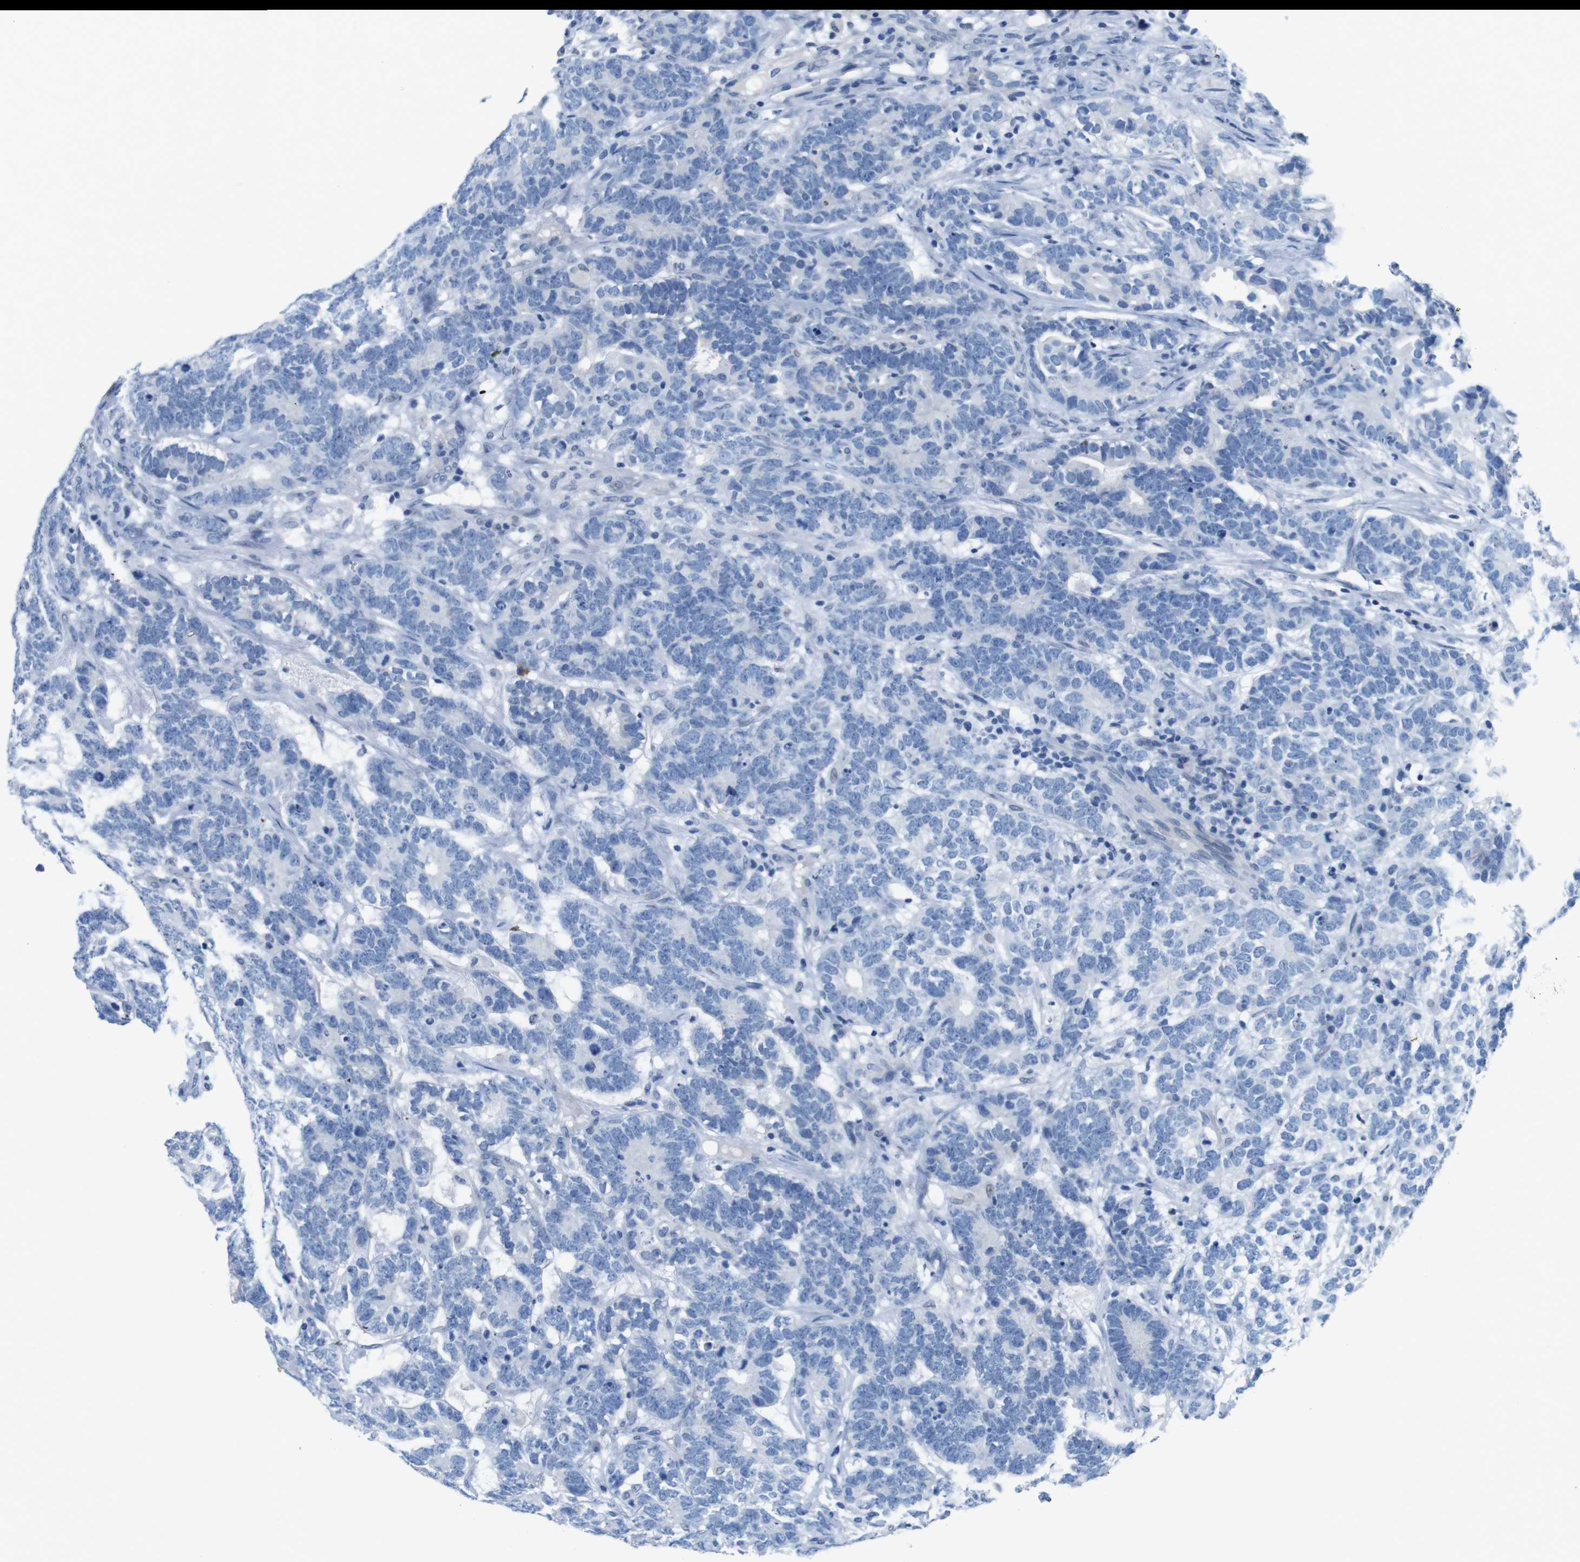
{"staining": {"intensity": "negative", "quantity": "none", "location": "none"}, "tissue": "testis cancer", "cell_type": "Tumor cells", "image_type": "cancer", "snomed": [{"axis": "morphology", "description": "Carcinoma, Embryonal, NOS"}, {"axis": "topography", "description": "Testis"}], "caption": "Photomicrograph shows no significant protein staining in tumor cells of testis embryonal carcinoma. Nuclei are stained in blue.", "gene": "OPN1SW", "patient": {"sex": "male", "age": 26}}